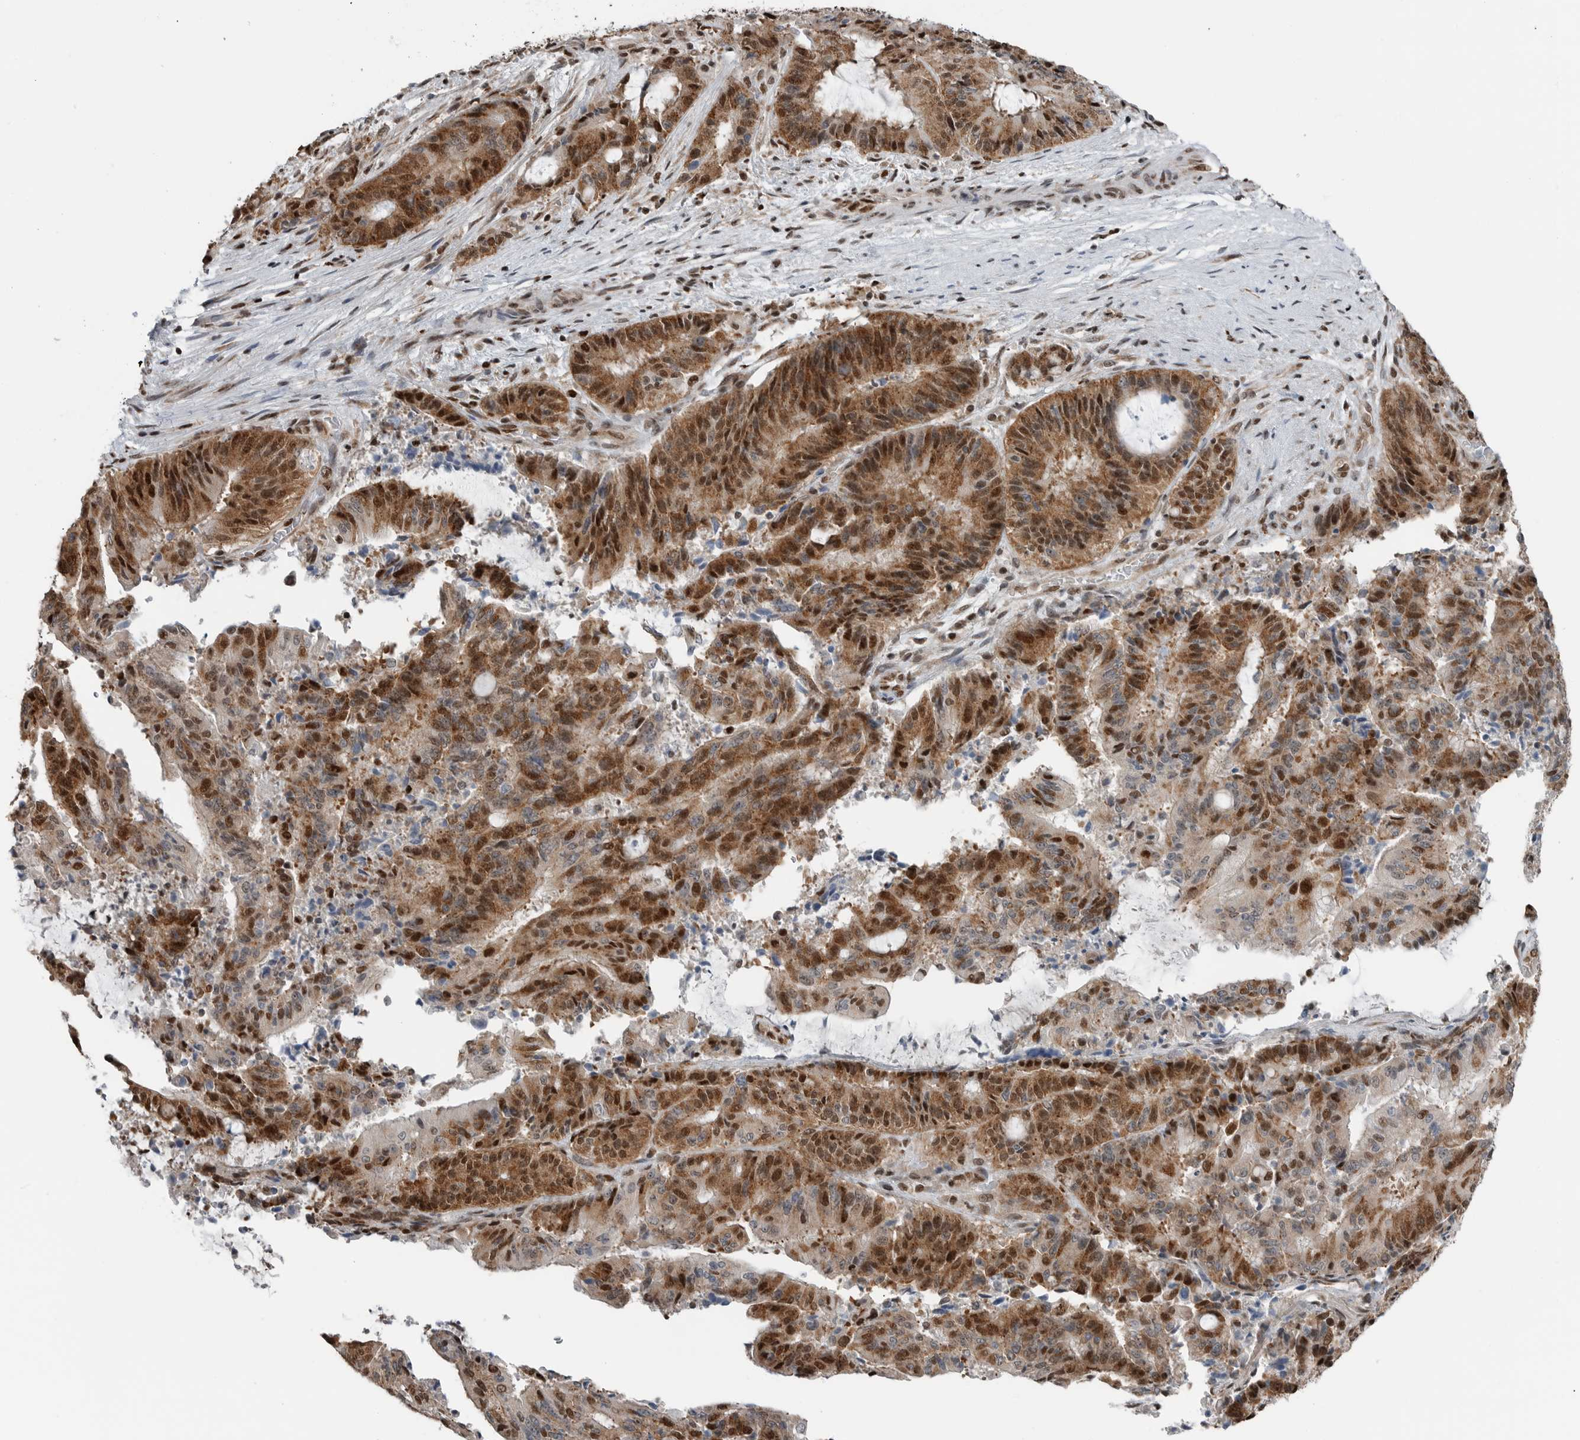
{"staining": {"intensity": "moderate", "quantity": ">75%", "location": "cytoplasmic/membranous,nuclear"}, "tissue": "liver cancer", "cell_type": "Tumor cells", "image_type": "cancer", "snomed": [{"axis": "morphology", "description": "Normal tissue, NOS"}, {"axis": "morphology", "description": "Cholangiocarcinoma"}, {"axis": "topography", "description": "Liver"}, {"axis": "topography", "description": "Peripheral nerve tissue"}], "caption": "About >75% of tumor cells in human liver cancer (cholangiocarcinoma) display moderate cytoplasmic/membranous and nuclear protein positivity as visualized by brown immunohistochemical staining.", "gene": "BLZF1", "patient": {"sex": "female", "age": 73}}